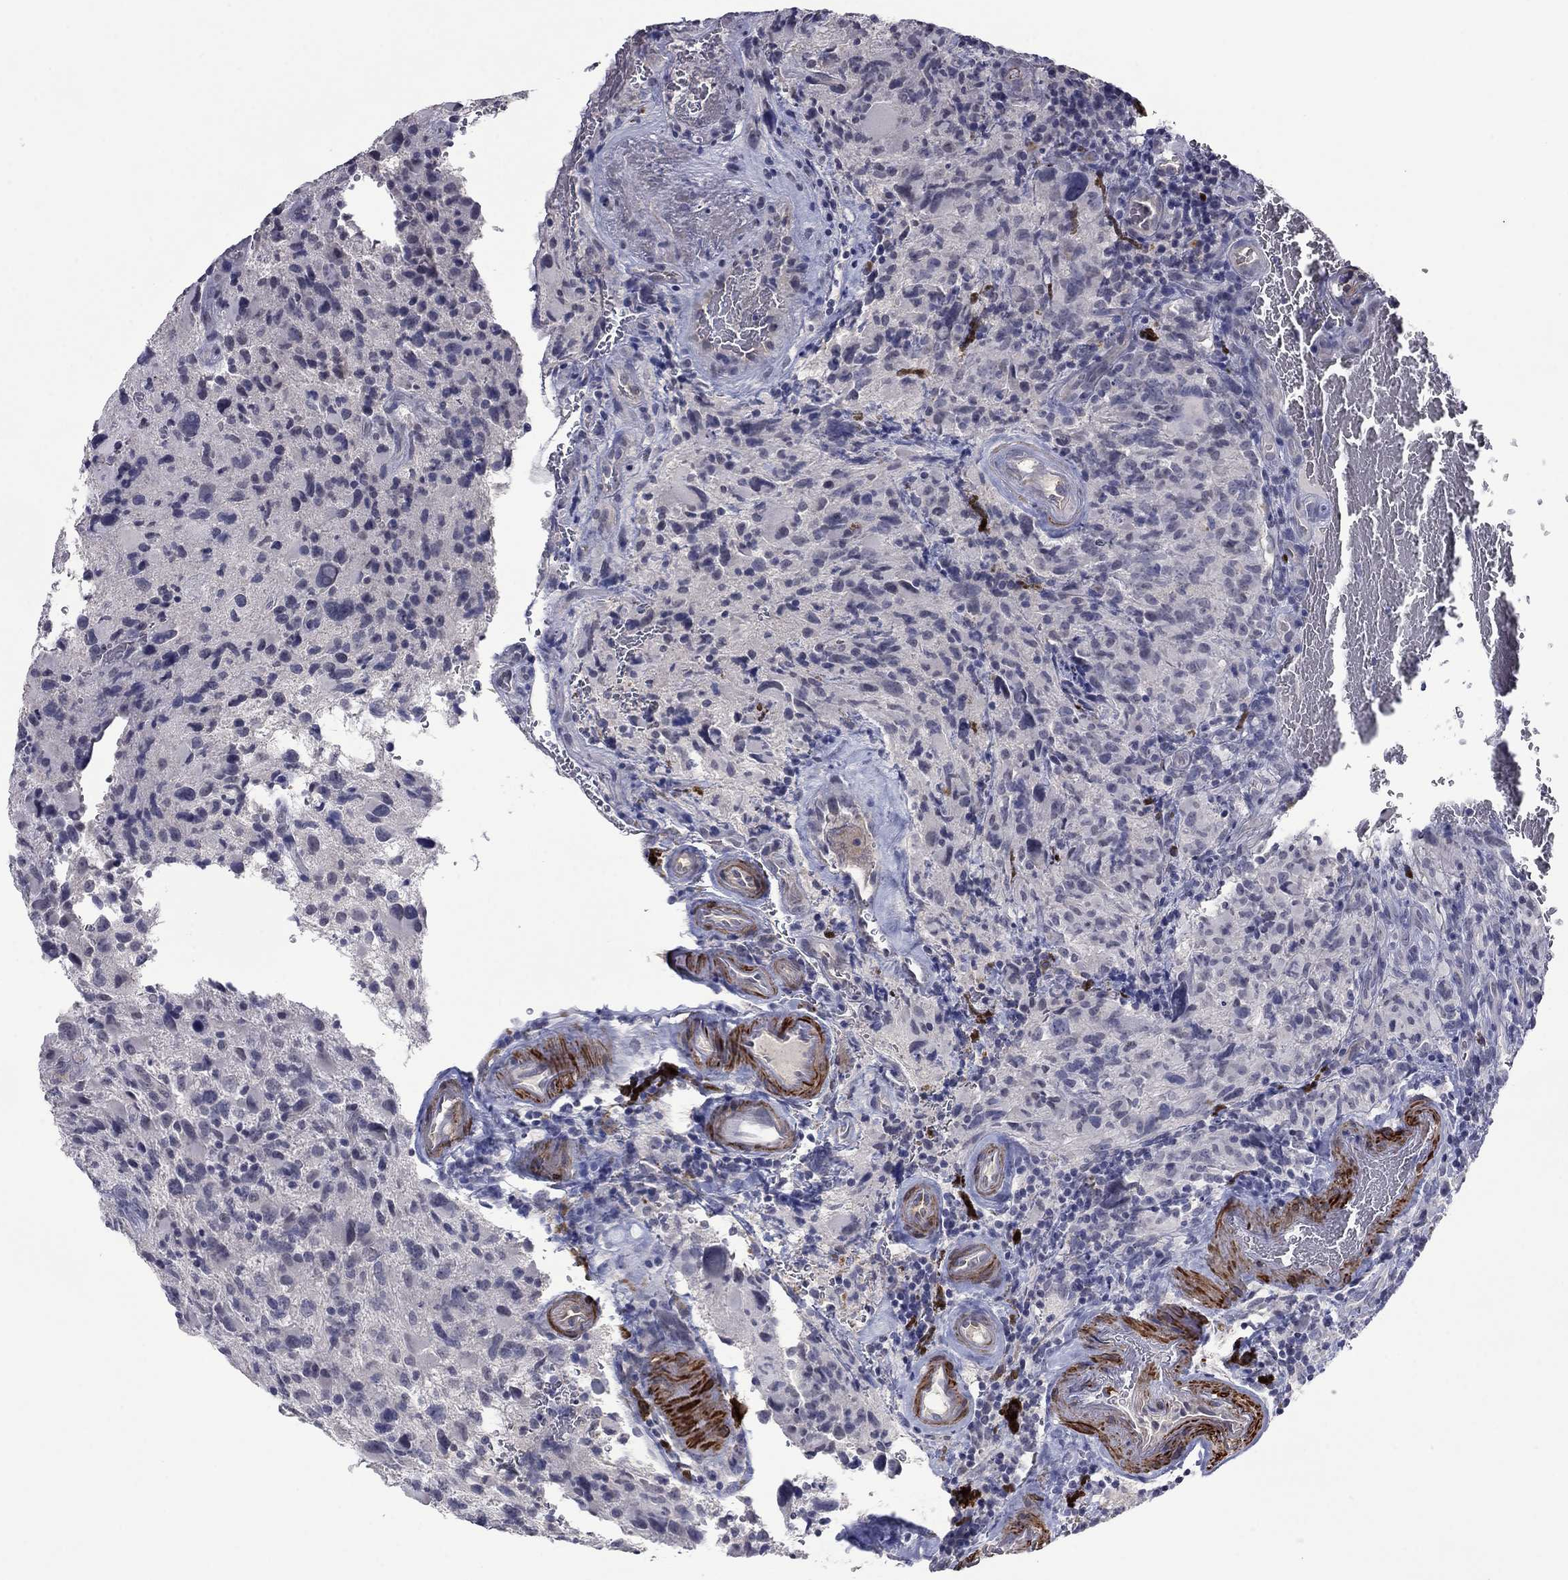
{"staining": {"intensity": "negative", "quantity": "none", "location": "none"}, "tissue": "glioma", "cell_type": "Tumor cells", "image_type": "cancer", "snomed": [{"axis": "morphology", "description": "Glioma, malignant, NOS"}, {"axis": "morphology", "description": "Glioma, malignant, High grade"}, {"axis": "topography", "description": "Brain"}], "caption": "There is no significant staining in tumor cells of glioma (malignant). (DAB immunohistochemistry, high magnification).", "gene": "IP6K3", "patient": {"sex": "female", "age": 71}}